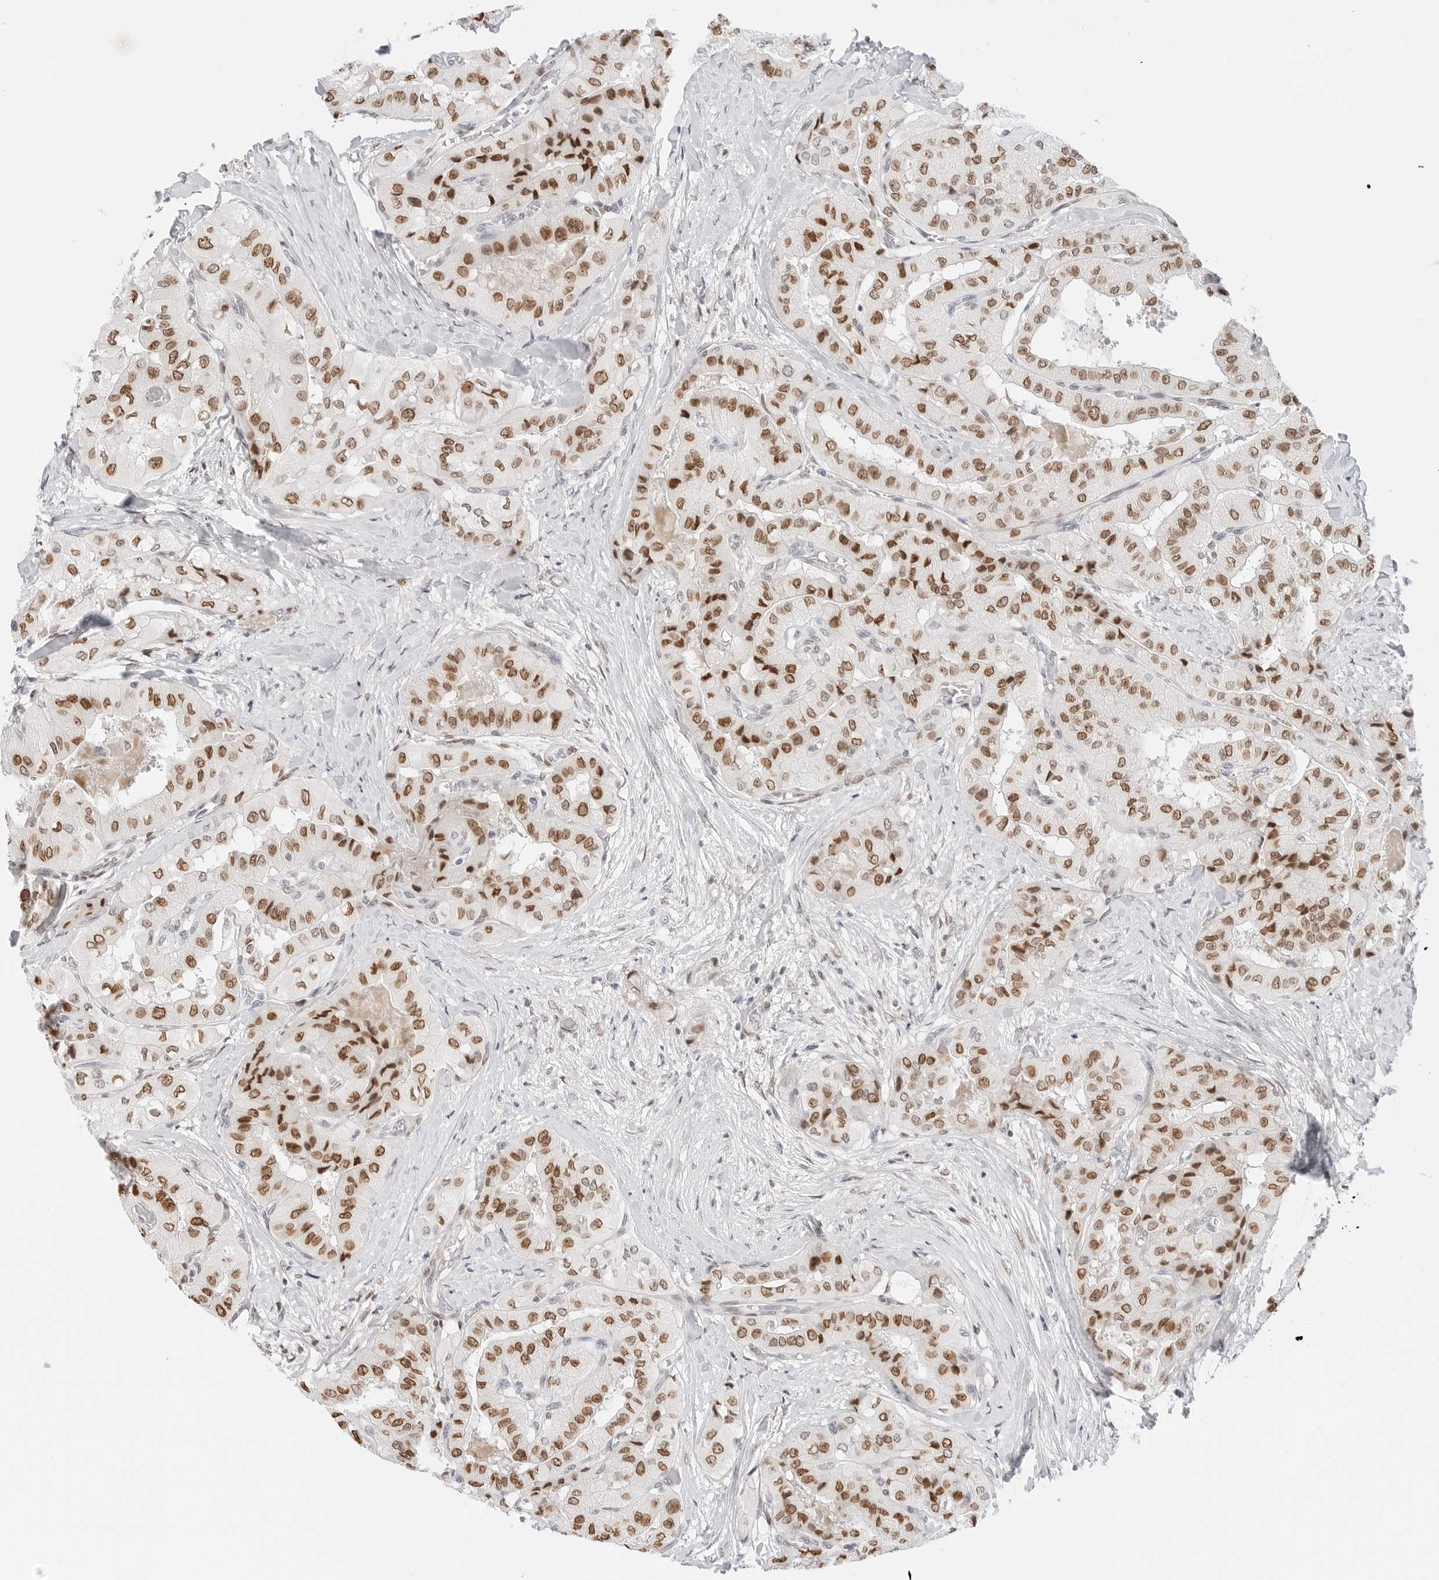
{"staining": {"intensity": "strong", "quantity": ">75%", "location": "nuclear"}, "tissue": "thyroid cancer", "cell_type": "Tumor cells", "image_type": "cancer", "snomed": [{"axis": "morphology", "description": "Papillary adenocarcinoma, NOS"}, {"axis": "topography", "description": "Thyroid gland"}], "caption": "Immunohistochemical staining of human thyroid papillary adenocarcinoma exhibits high levels of strong nuclear staining in about >75% of tumor cells.", "gene": "SPIDR", "patient": {"sex": "female", "age": 59}}